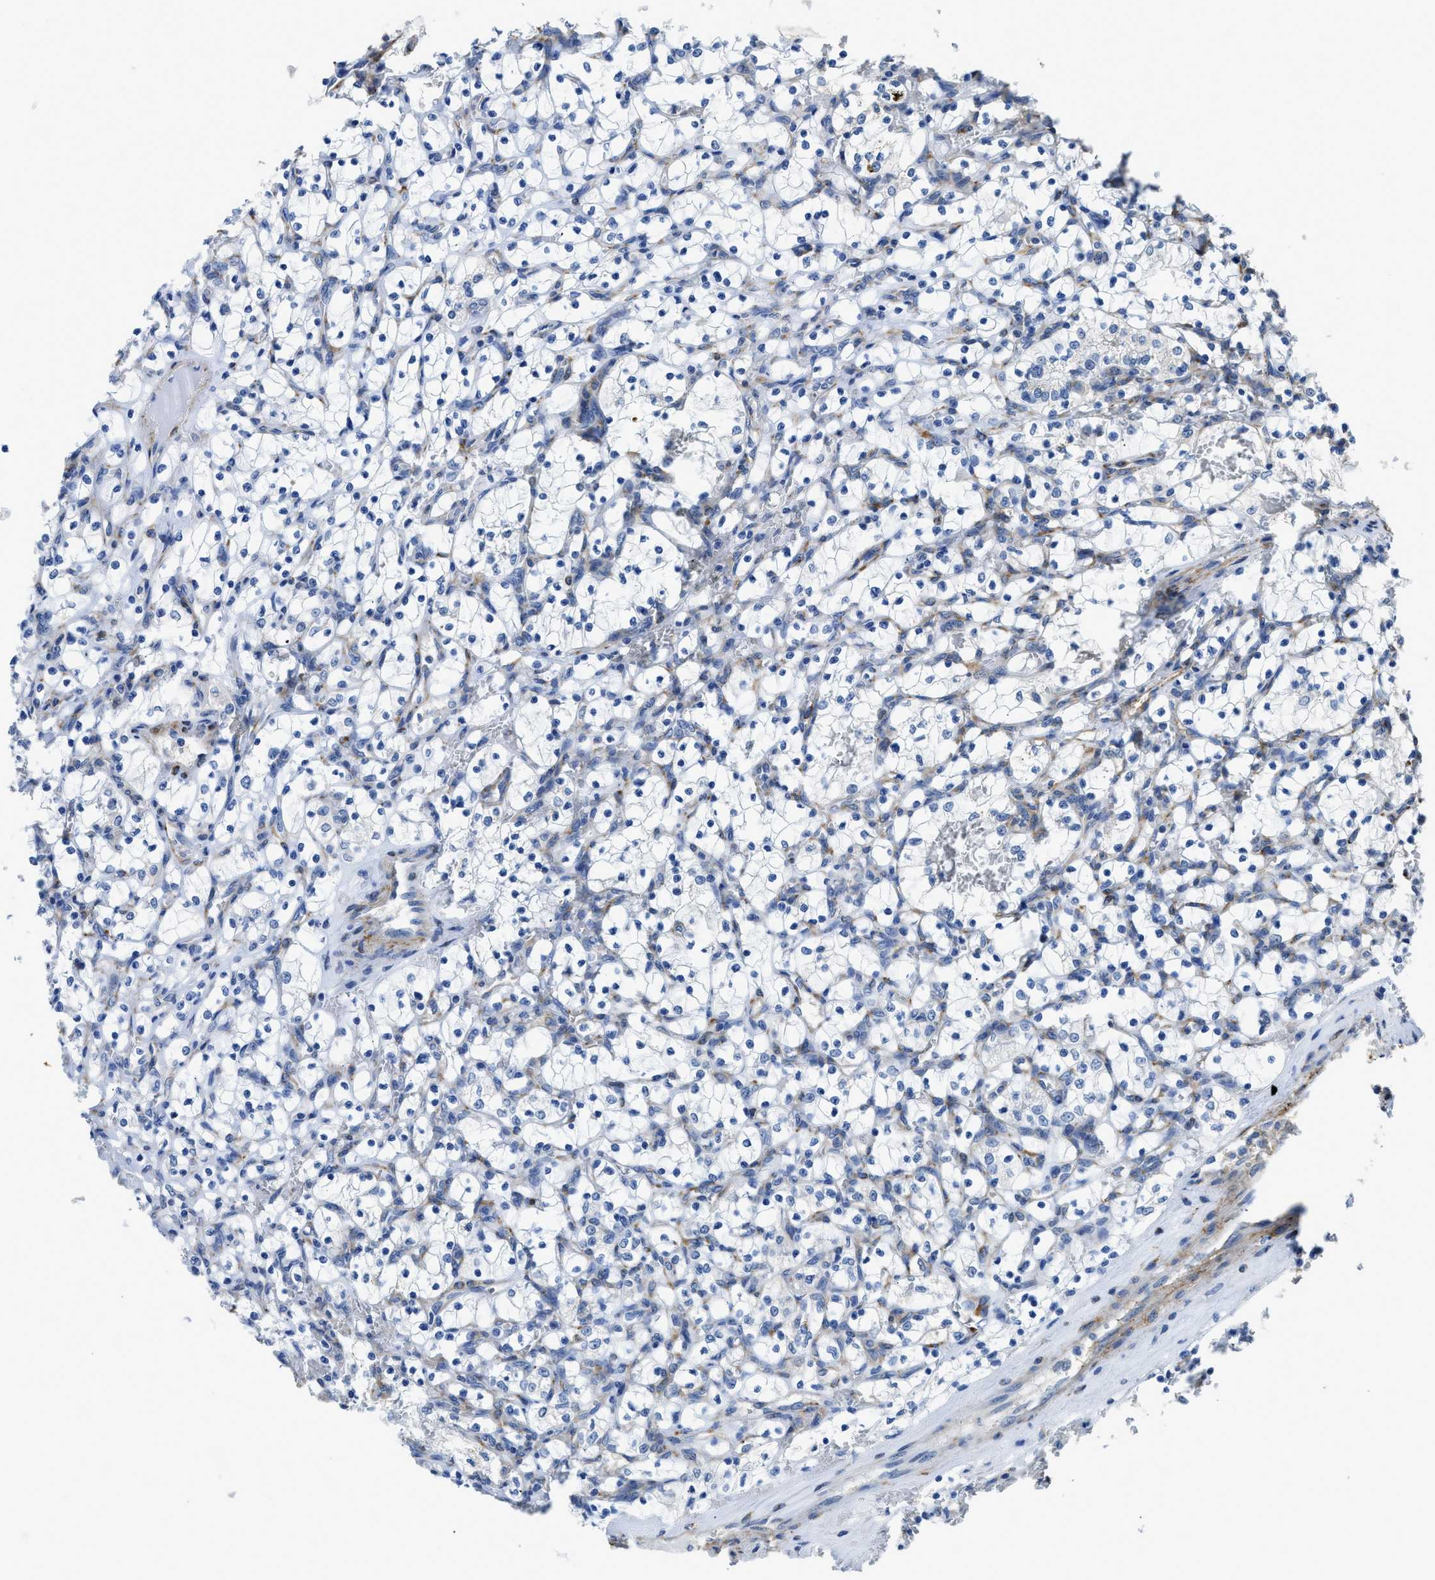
{"staining": {"intensity": "negative", "quantity": "none", "location": "none"}, "tissue": "renal cancer", "cell_type": "Tumor cells", "image_type": "cancer", "snomed": [{"axis": "morphology", "description": "Adenocarcinoma, NOS"}, {"axis": "topography", "description": "Kidney"}], "caption": "There is no significant staining in tumor cells of adenocarcinoma (renal).", "gene": "ZSWIM5", "patient": {"sex": "female", "age": 69}}